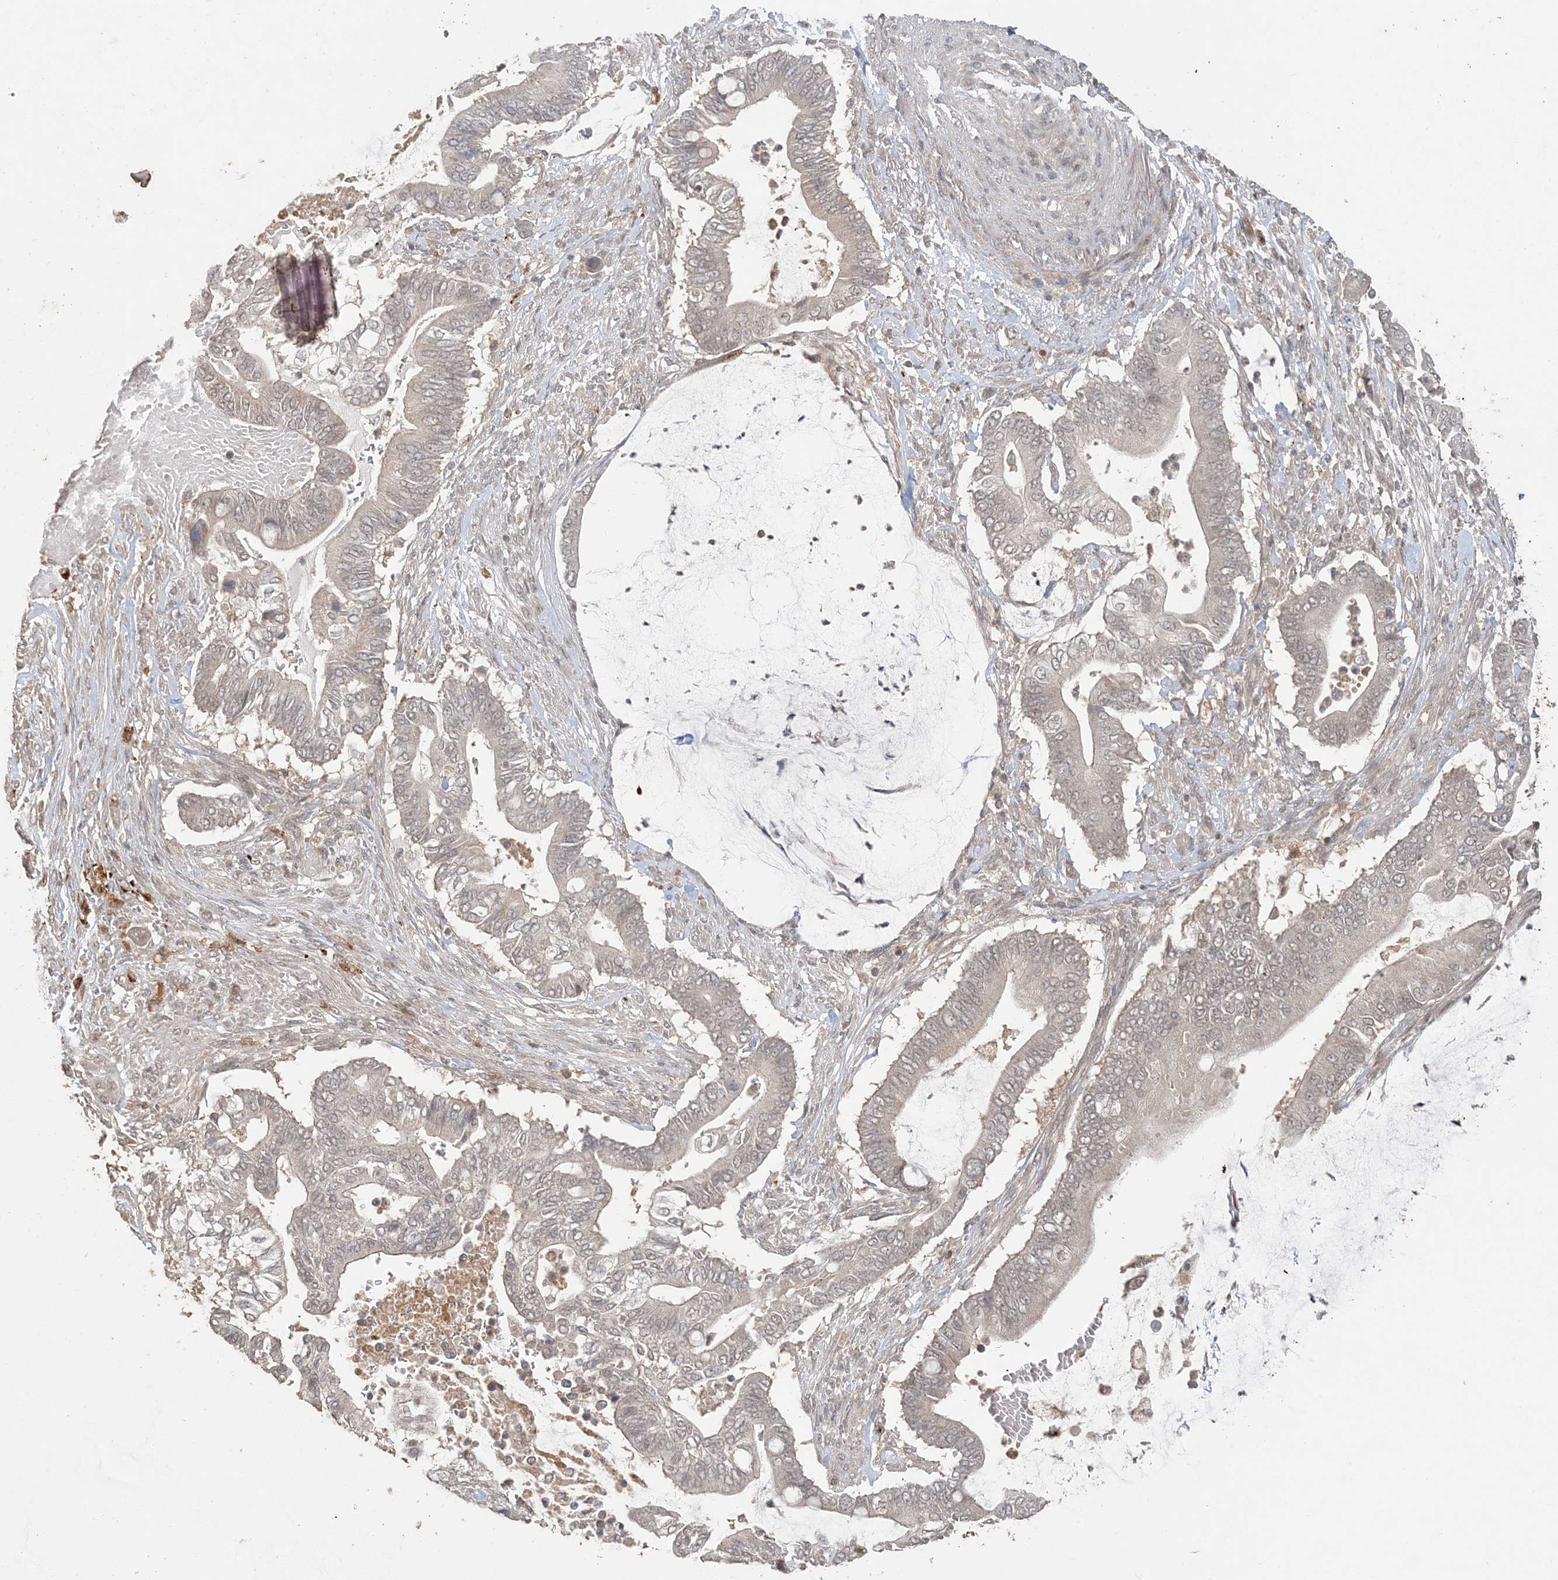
{"staining": {"intensity": "negative", "quantity": "none", "location": "none"}, "tissue": "pancreatic cancer", "cell_type": "Tumor cells", "image_type": "cancer", "snomed": [{"axis": "morphology", "description": "Adenocarcinoma, NOS"}, {"axis": "topography", "description": "Pancreas"}], "caption": "High magnification brightfield microscopy of adenocarcinoma (pancreatic) stained with DAB (3,3'-diaminobenzidine) (brown) and counterstained with hematoxylin (blue): tumor cells show no significant staining.", "gene": "ATP13A2", "patient": {"sex": "male", "age": 68}}